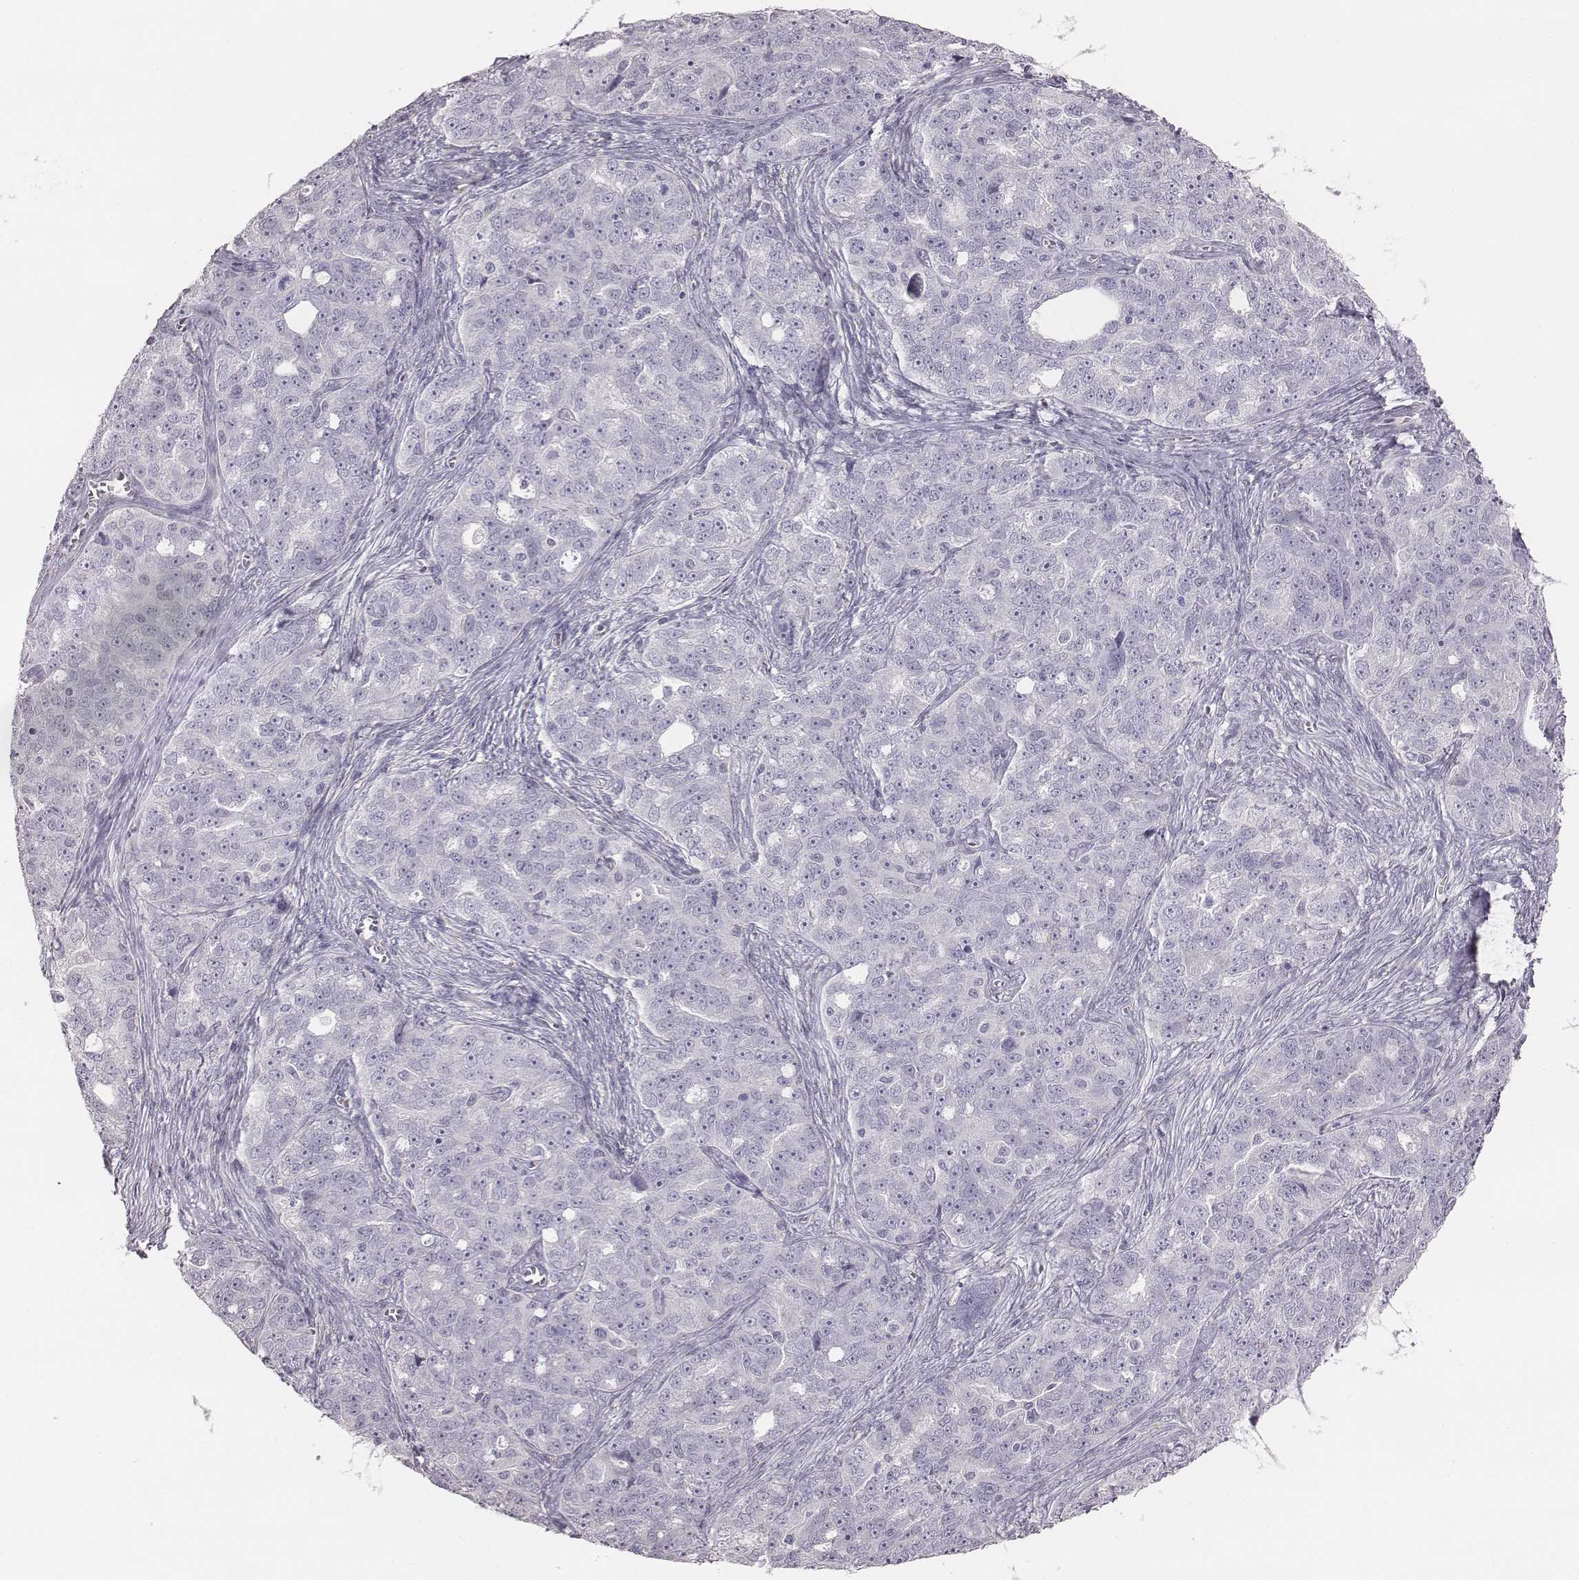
{"staining": {"intensity": "negative", "quantity": "none", "location": "none"}, "tissue": "ovarian cancer", "cell_type": "Tumor cells", "image_type": "cancer", "snomed": [{"axis": "morphology", "description": "Cystadenocarcinoma, serous, NOS"}, {"axis": "topography", "description": "Ovary"}], "caption": "Tumor cells show no significant protein staining in ovarian cancer.", "gene": "C6orf58", "patient": {"sex": "female", "age": 51}}